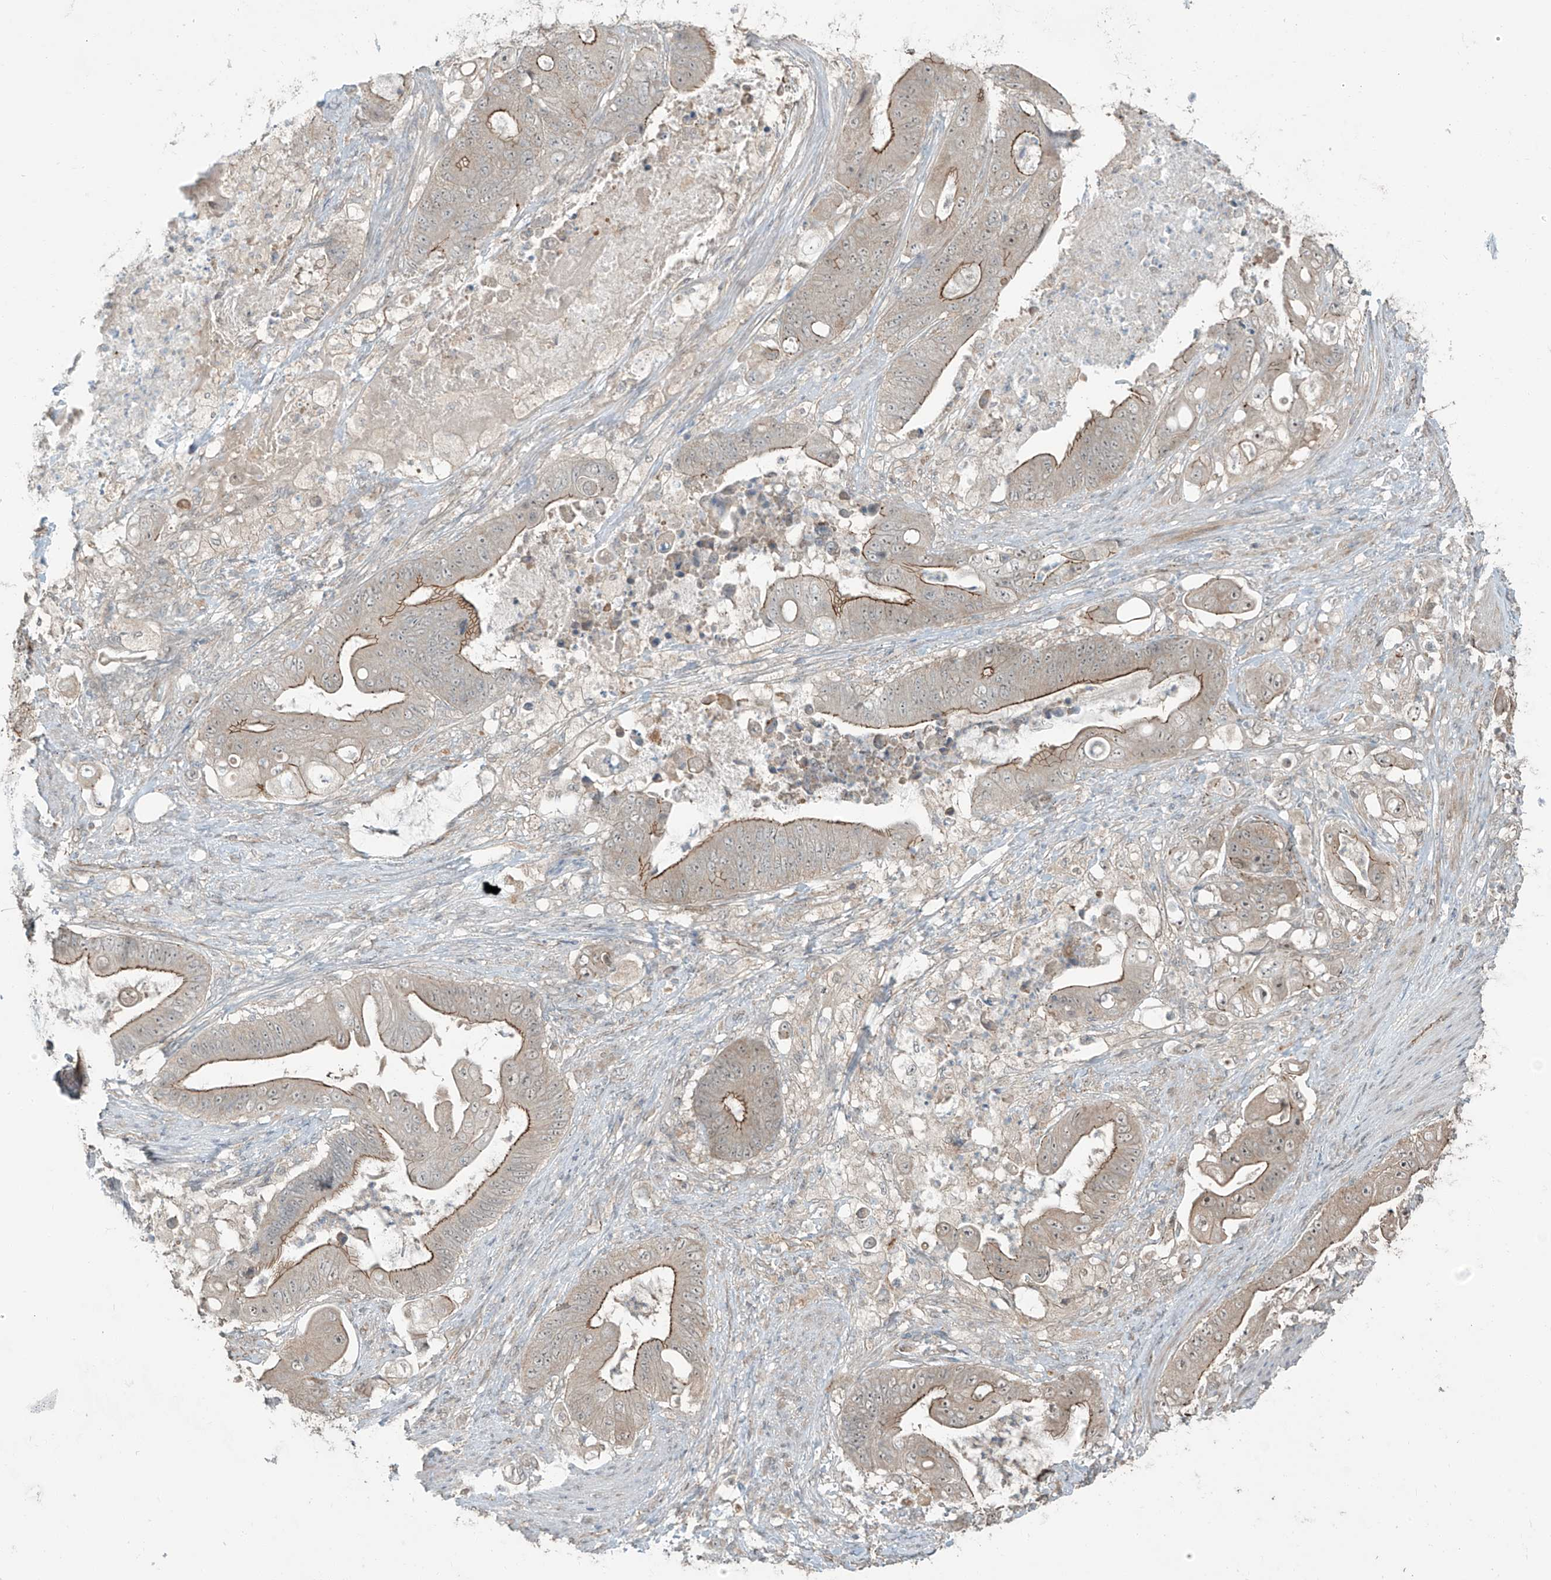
{"staining": {"intensity": "moderate", "quantity": "25%-75%", "location": "cytoplasmic/membranous"}, "tissue": "stomach cancer", "cell_type": "Tumor cells", "image_type": "cancer", "snomed": [{"axis": "morphology", "description": "Adenocarcinoma, NOS"}, {"axis": "topography", "description": "Stomach"}], "caption": "IHC (DAB) staining of human adenocarcinoma (stomach) displays moderate cytoplasmic/membranous protein positivity in about 25%-75% of tumor cells.", "gene": "ZNF16", "patient": {"sex": "female", "age": 73}}